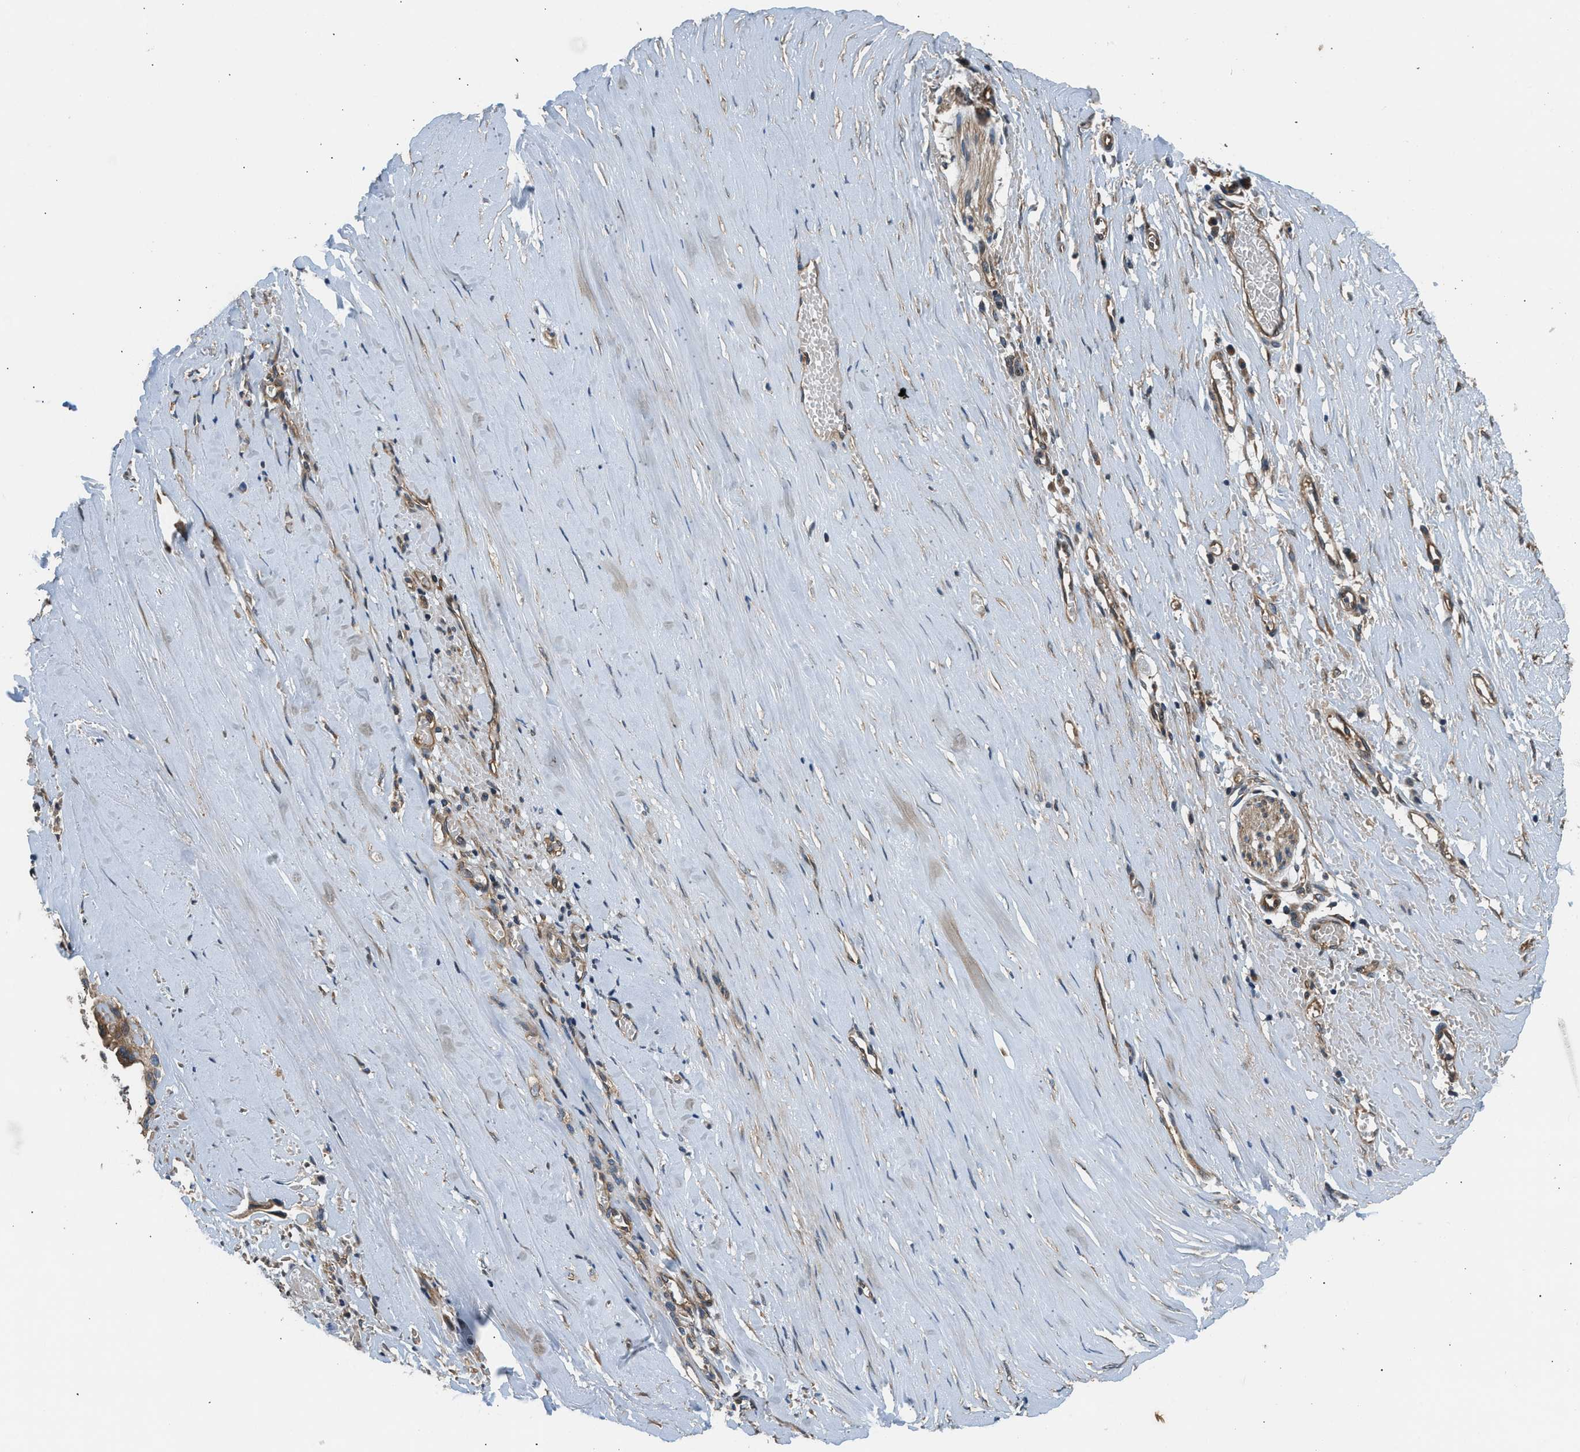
{"staining": {"intensity": "moderate", "quantity": ">75%", "location": "cytoplasmic/membranous"}, "tissue": "liver cancer", "cell_type": "Tumor cells", "image_type": "cancer", "snomed": [{"axis": "morphology", "description": "Cholangiocarcinoma"}, {"axis": "topography", "description": "Liver"}], "caption": "Protein expression analysis of liver cancer (cholangiocarcinoma) exhibits moderate cytoplasmic/membranous expression in approximately >75% of tumor cells.", "gene": "IL3RA", "patient": {"sex": "female", "age": 70}}